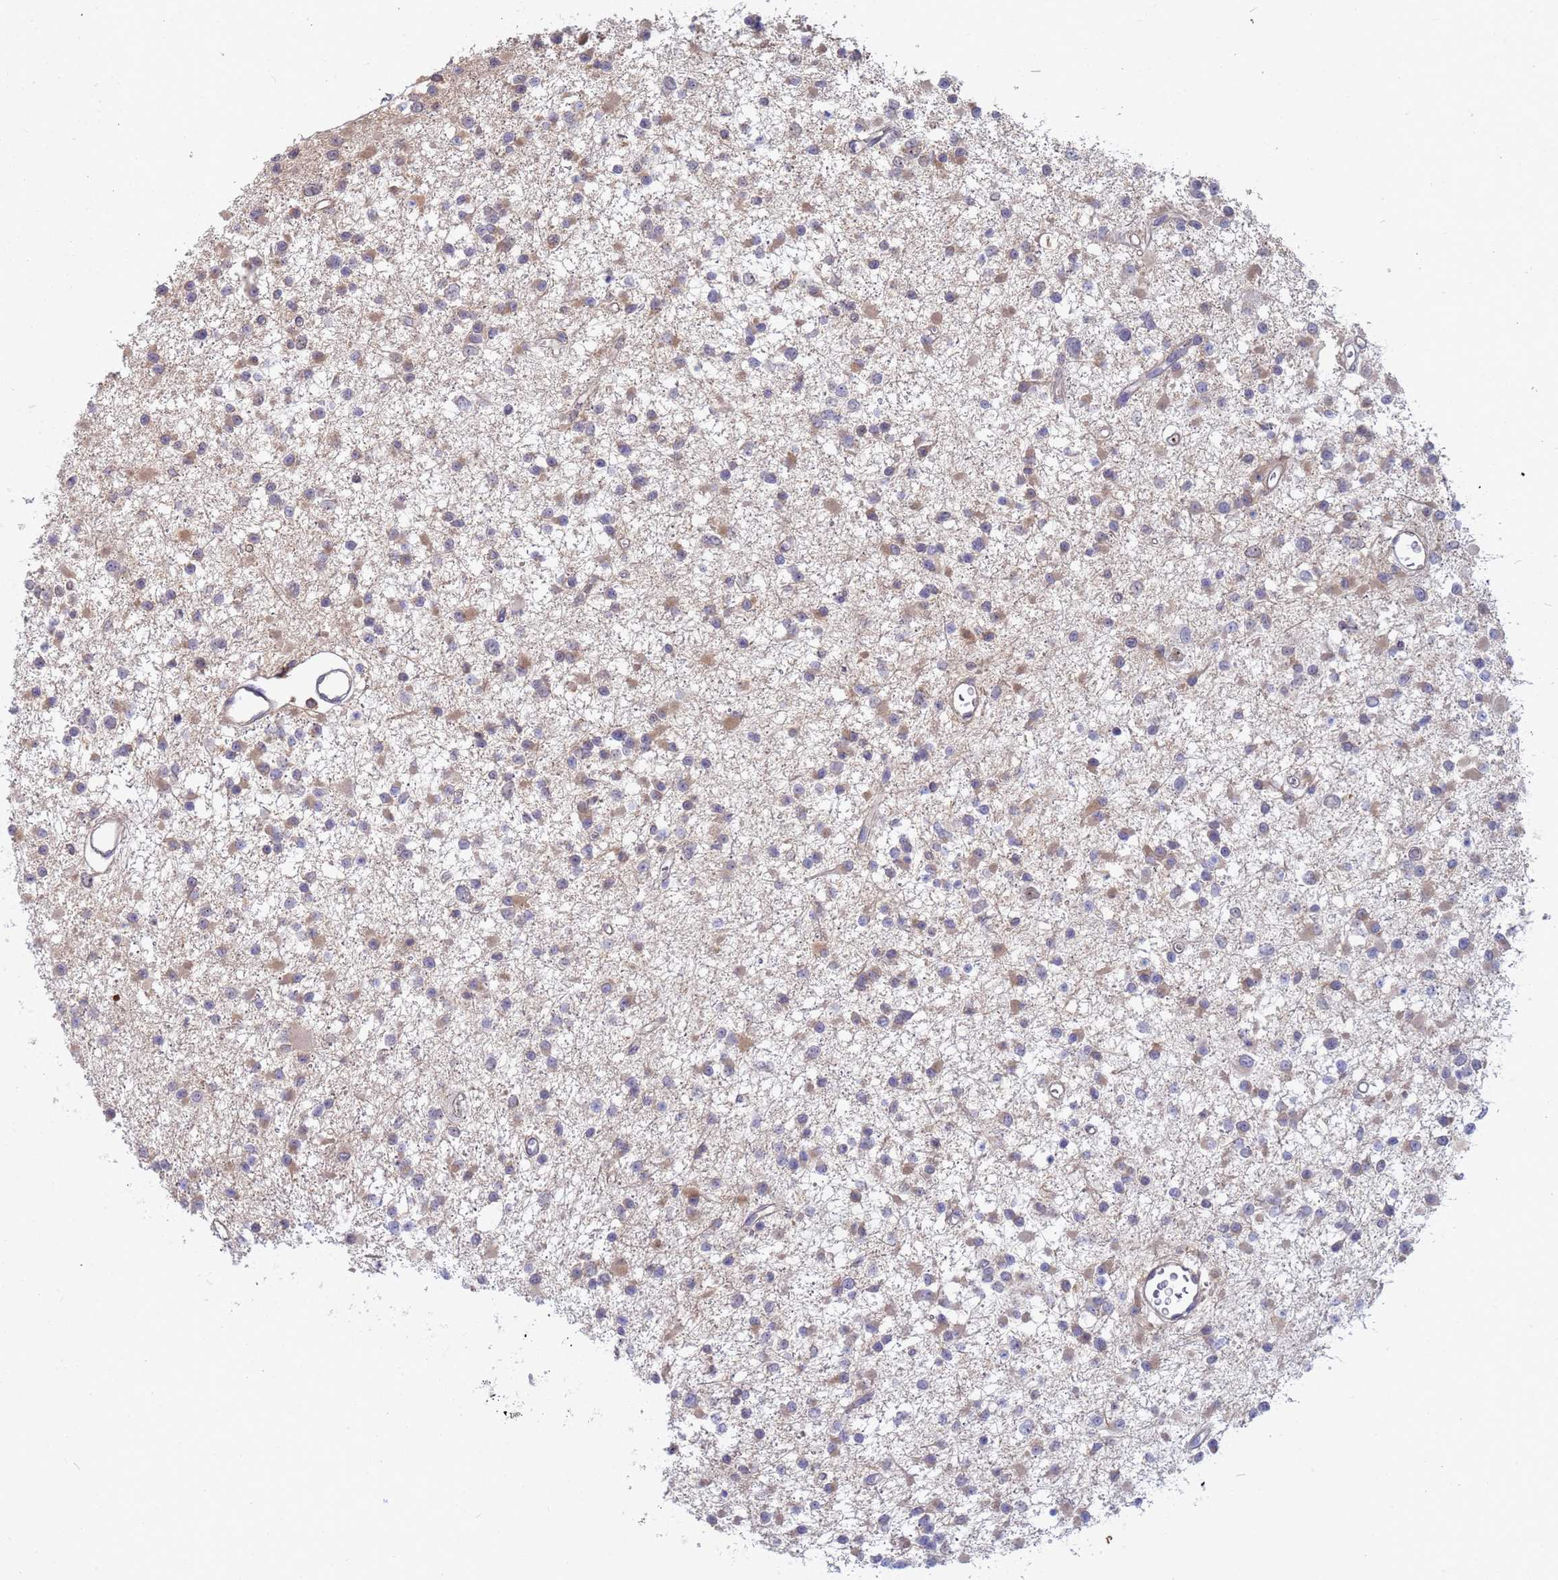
{"staining": {"intensity": "moderate", "quantity": "25%-75%", "location": "cytoplasmic/membranous"}, "tissue": "glioma", "cell_type": "Tumor cells", "image_type": "cancer", "snomed": [{"axis": "morphology", "description": "Glioma, malignant, Low grade"}, {"axis": "topography", "description": "Brain"}], "caption": "This is a micrograph of immunohistochemistry staining of malignant glioma (low-grade), which shows moderate expression in the cytoplasmic/membranous of tumor cells.", "gene": "SHARPIN", "patient": {"sex": "female", "age": 22}}